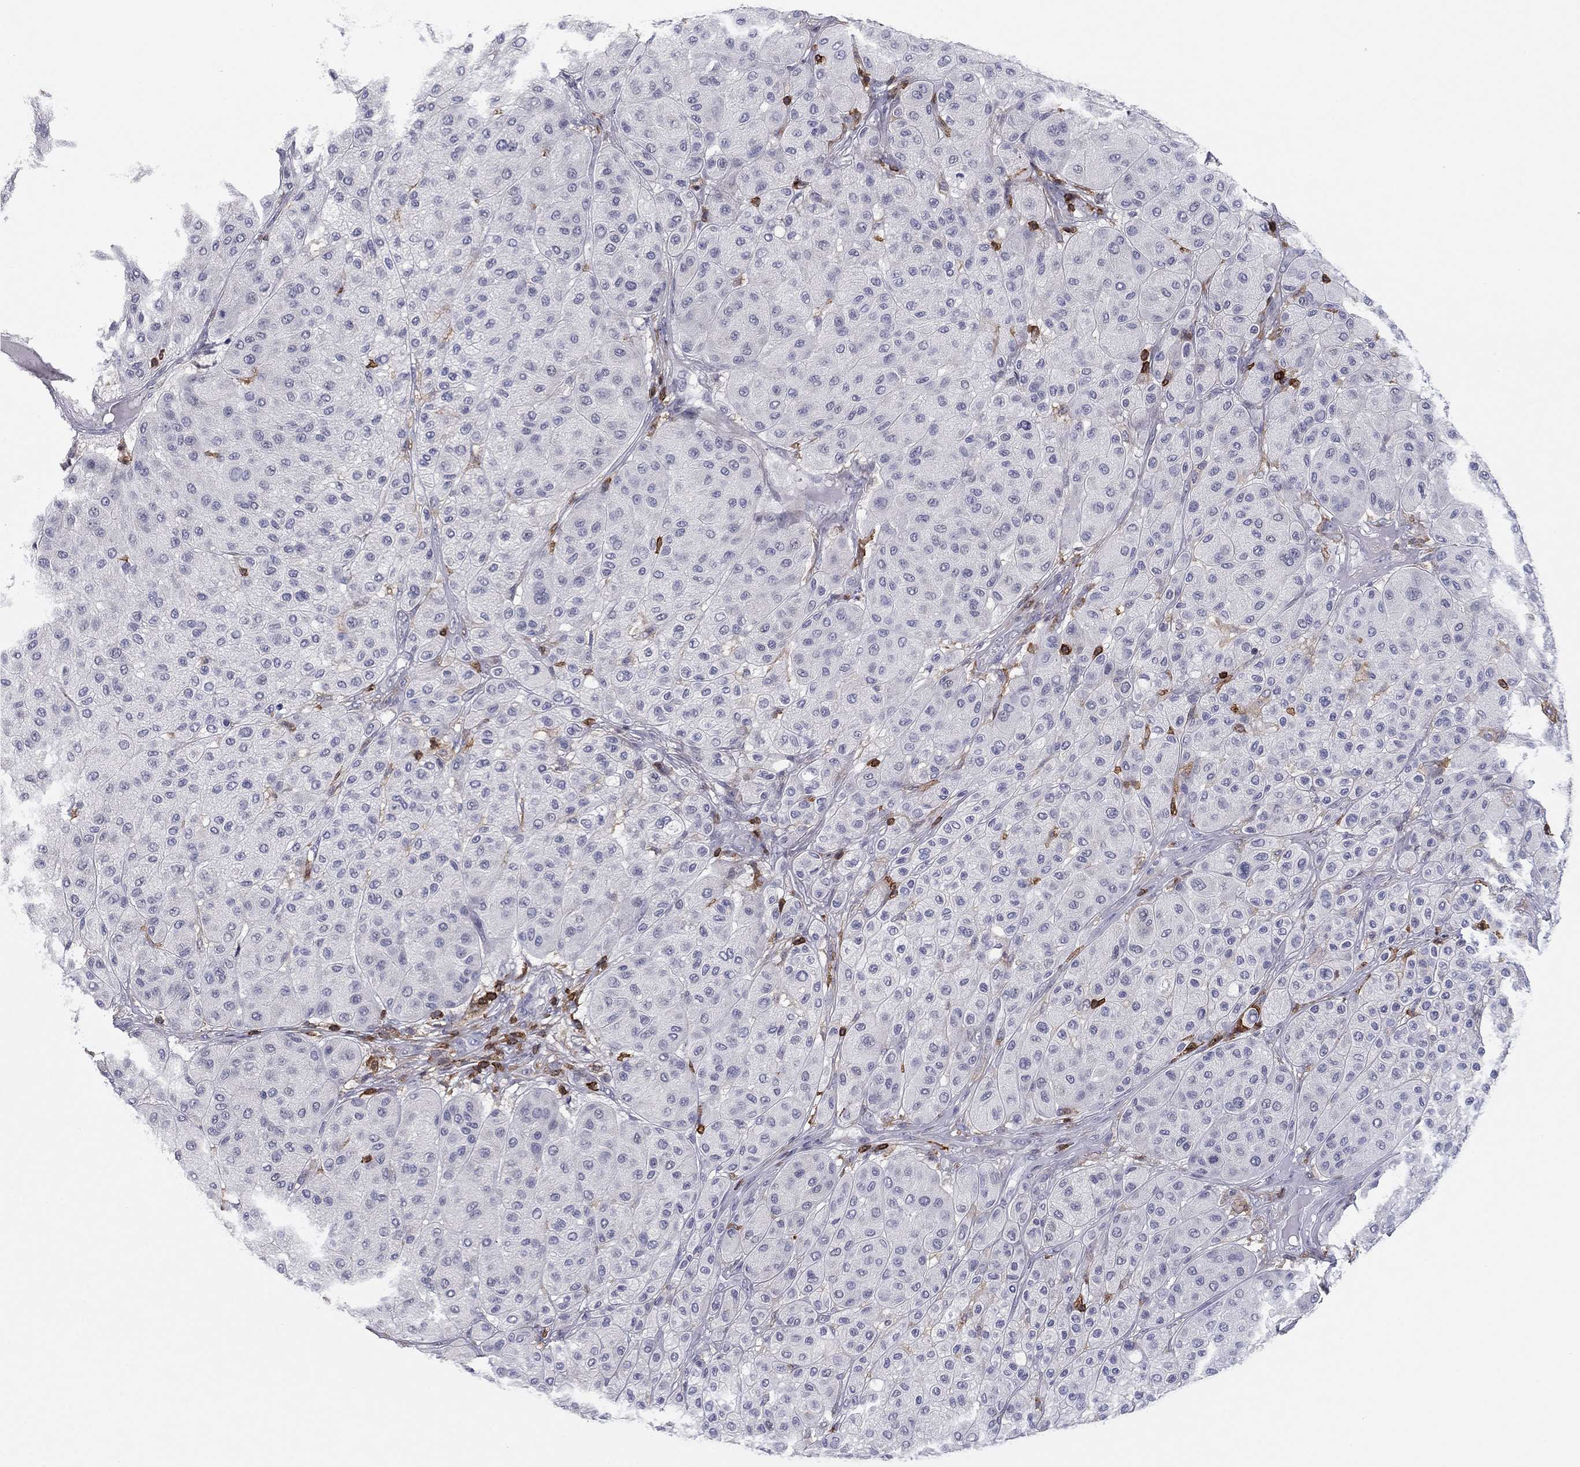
{"staining": {"intensity": "negative", "quantity": "none", "location": "none"}, "tissue": "melanoma", "cell_type": "Tumor cells", "image_type": "cancer", "snomed": [{"axis": "morphology", "description": "Malignant melanoma, Metastatic site"}, {"axis": "topography", "description": "Smooth muscle"}], "caption": "Immunohistochemistry photomicrograph of melanoma stained for a protein (brown), which exhibits no positivity in tumor cells. The staining was performed using DAB (3,3'-diaminobenzidine) to visualize the protein expression in brown, while the nuclei were stained in blue with hematoxylin (Magnification: 20x).", "gene": "ARHGAP27", "patient": {"sex": "male", "age": 41}}